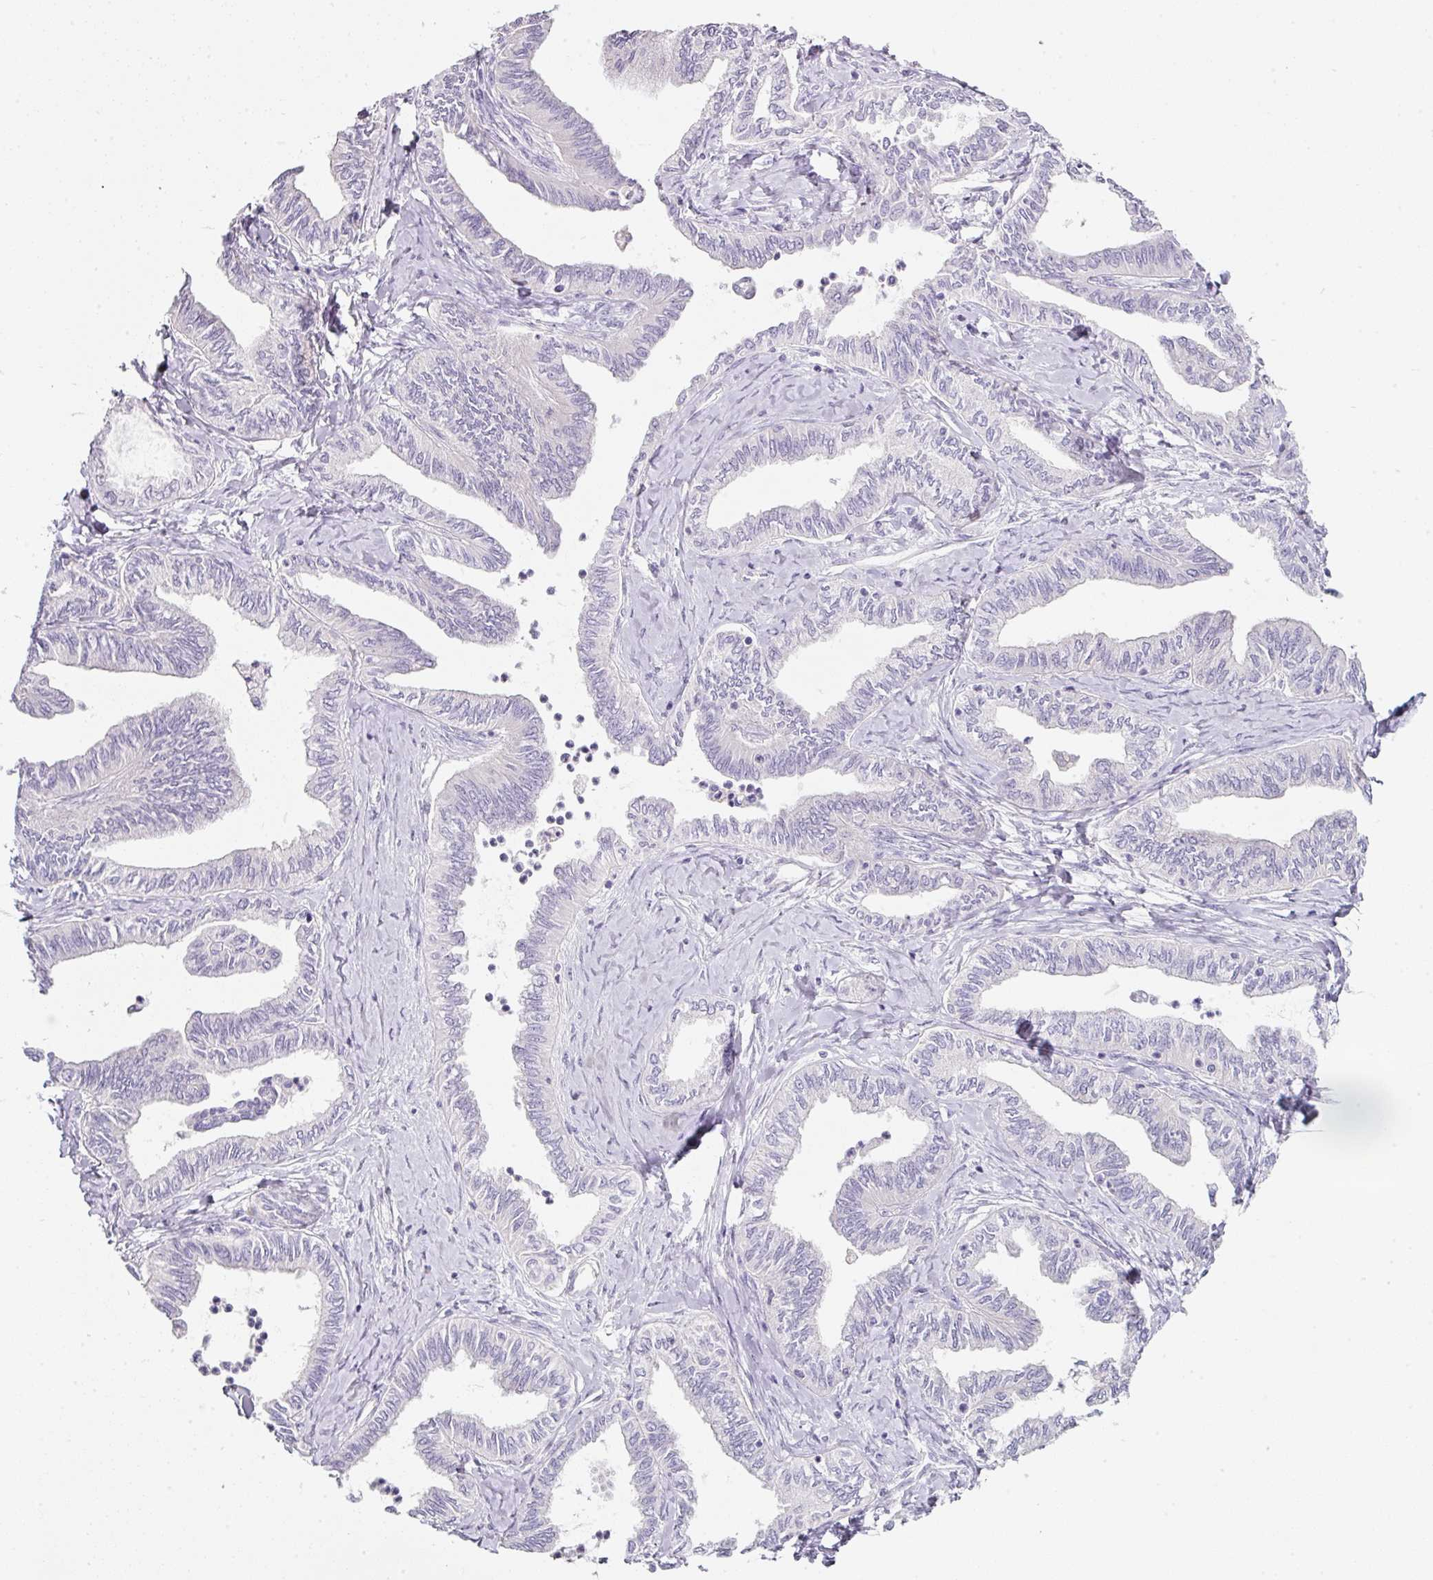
{"staining": {"intensity": "negative", "quantity": "none", "location": "none"}, "tissue": "ovarian cancer", "cell_type": "Tumor cells", "image_type": "cancer", "snomed": [{"axis": "morphology", "description": "Carcinoma, endometroid"}, {"axis": "topography", "description": "Ovary"}], "caption": "A histopathology image of human endometroid carcinoma (ovarian) is negative for staining in tumor cells. (DAB (3,3'-diaminobenzidine) immunohistochemistry (IHC) with hematoxylin counter stain).", "gene": "SLC2A2", "patient": {"sex": "female", "age": 70}}